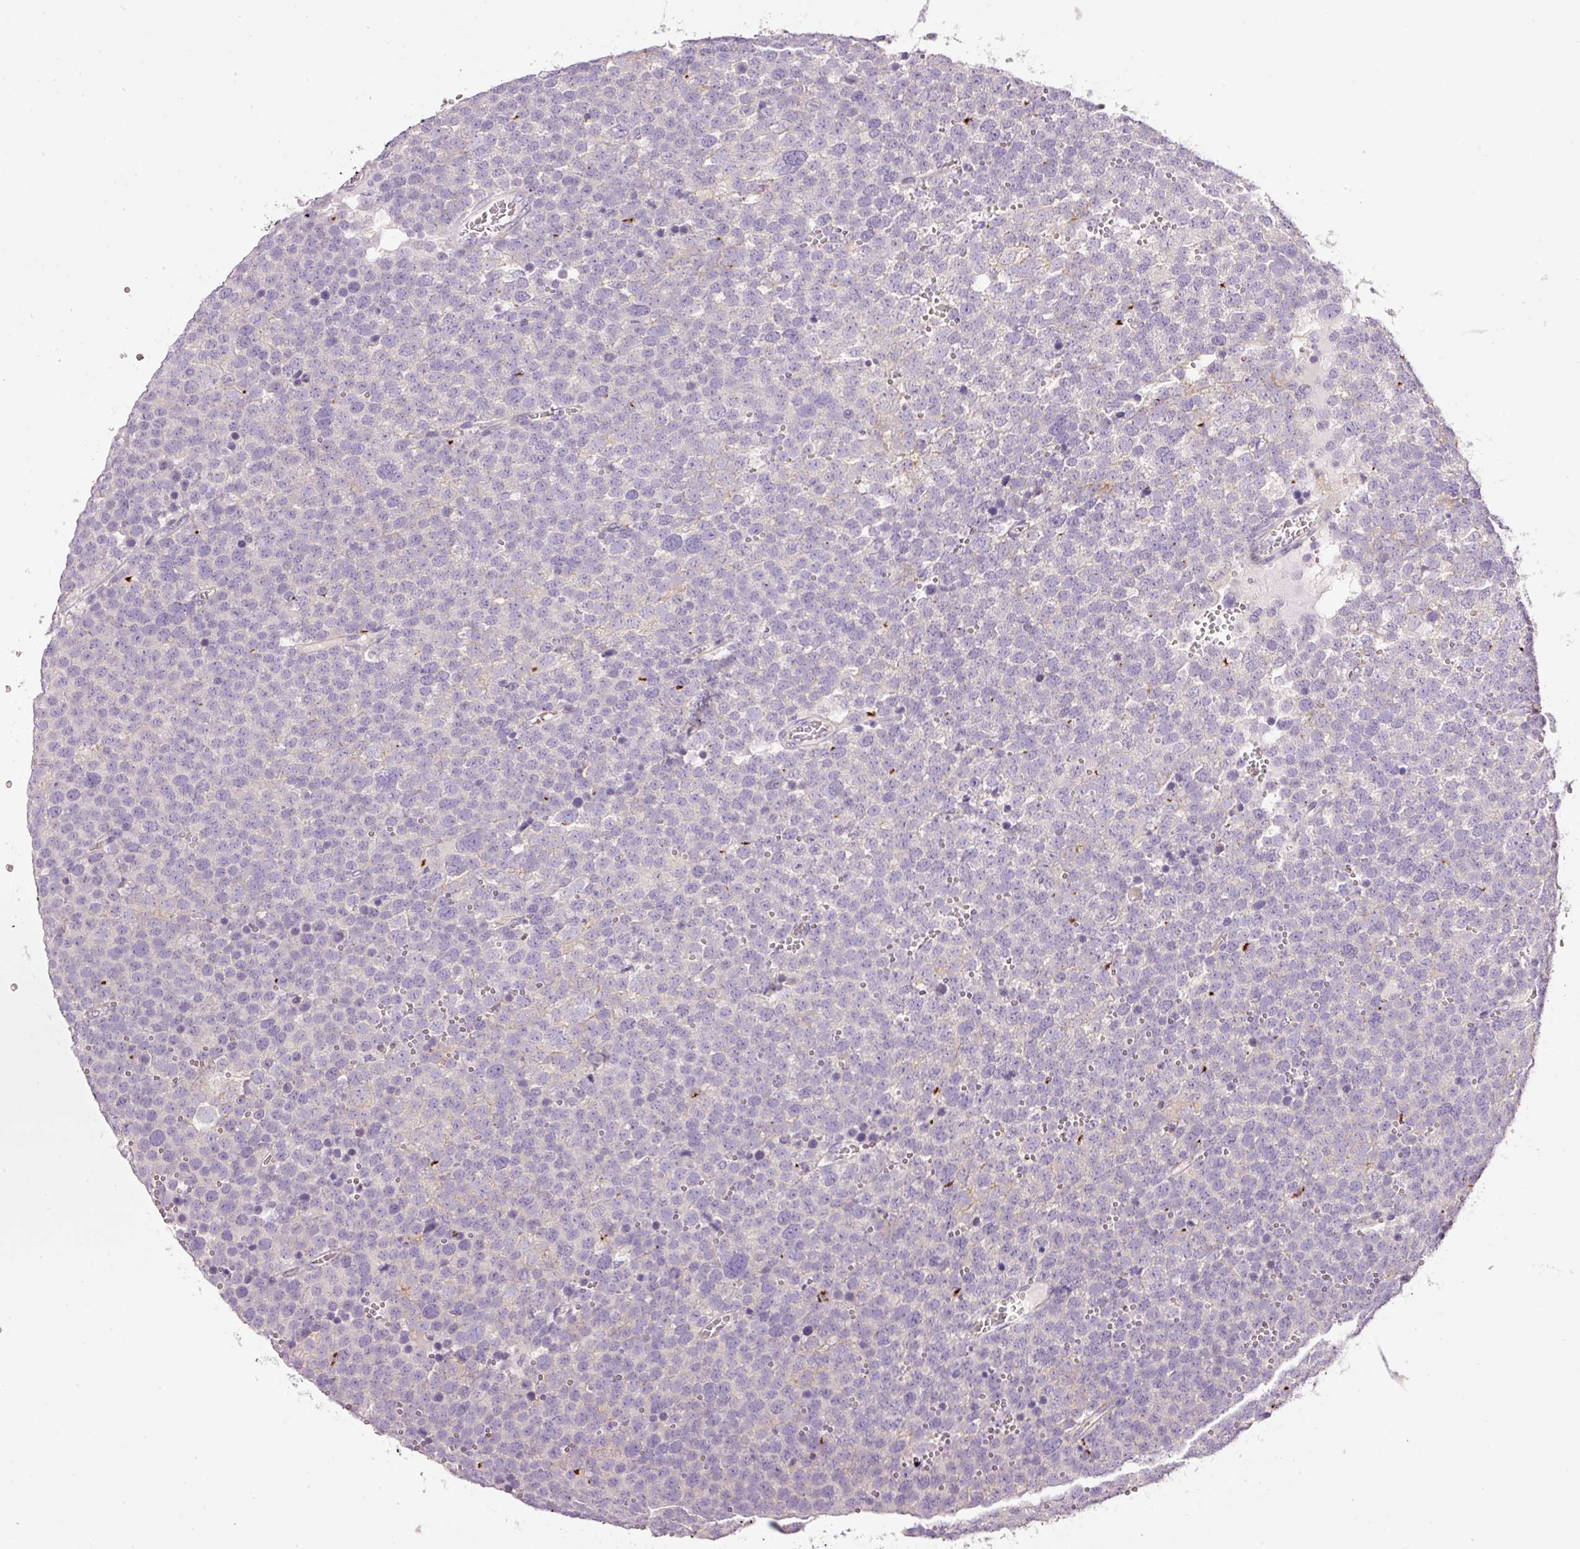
{"staining": {"intensity": "negative", "quantity": "none", "location": "none"}, "tissue": "testis cancer", "cell_type": "Tumor cells", "image_type": "cancer", "snomed": [{"axis": "morphology", "description": "Seminoma, NOS"}, {"axis": "topography", "description": "Testis"}], "caption": "High magnification brightfield microscopy of testis cancer (seminoma) stained with DAB (brown) and counterstained with hematoxylin (blue): tumor cells show no significant staining.", "gene": "SOS2", "patient": {"sex": "male", "age": 71}}